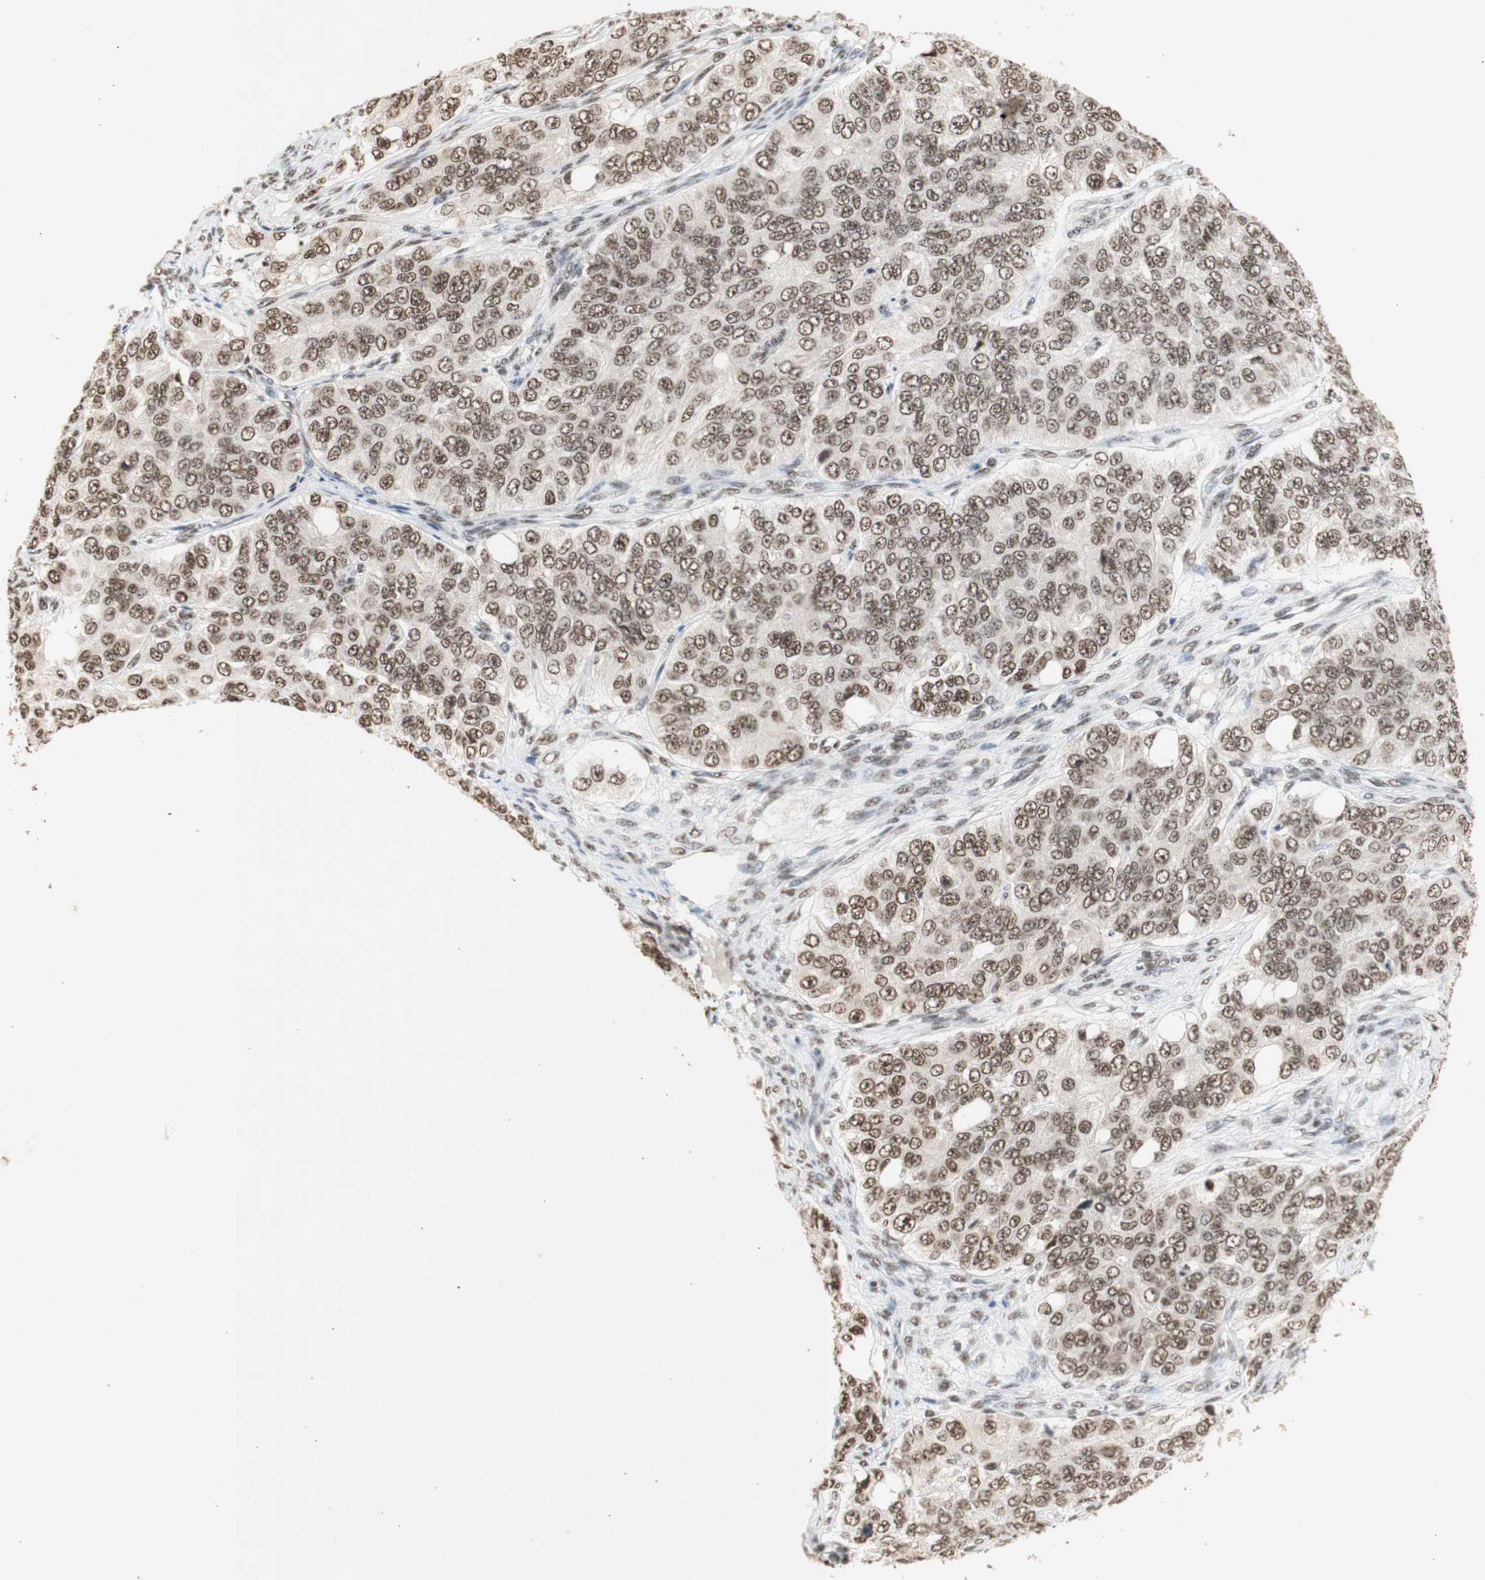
{"staining": {"intensity": "moderate", "quantity": ">75%", "location": "nuclear"}, "tissue": "ovarian cancer", "cell_type": "Tumor cells", "image_type": "cancer", "snomed": [{"axis": "morphology", "description": "Carcinoma, endometroid"}, {"axis": "topography", "description": "Ovary"}], "caption": "Ovarian endometroid carcinoma tissue exhibits moderate nuclear expression in about >75% of tumor cells (brown staining indicates protein expression, while blue staining denotes nuclei).", "gene": "SNRPB", "patient": {"sex": "female", "age": 51}}